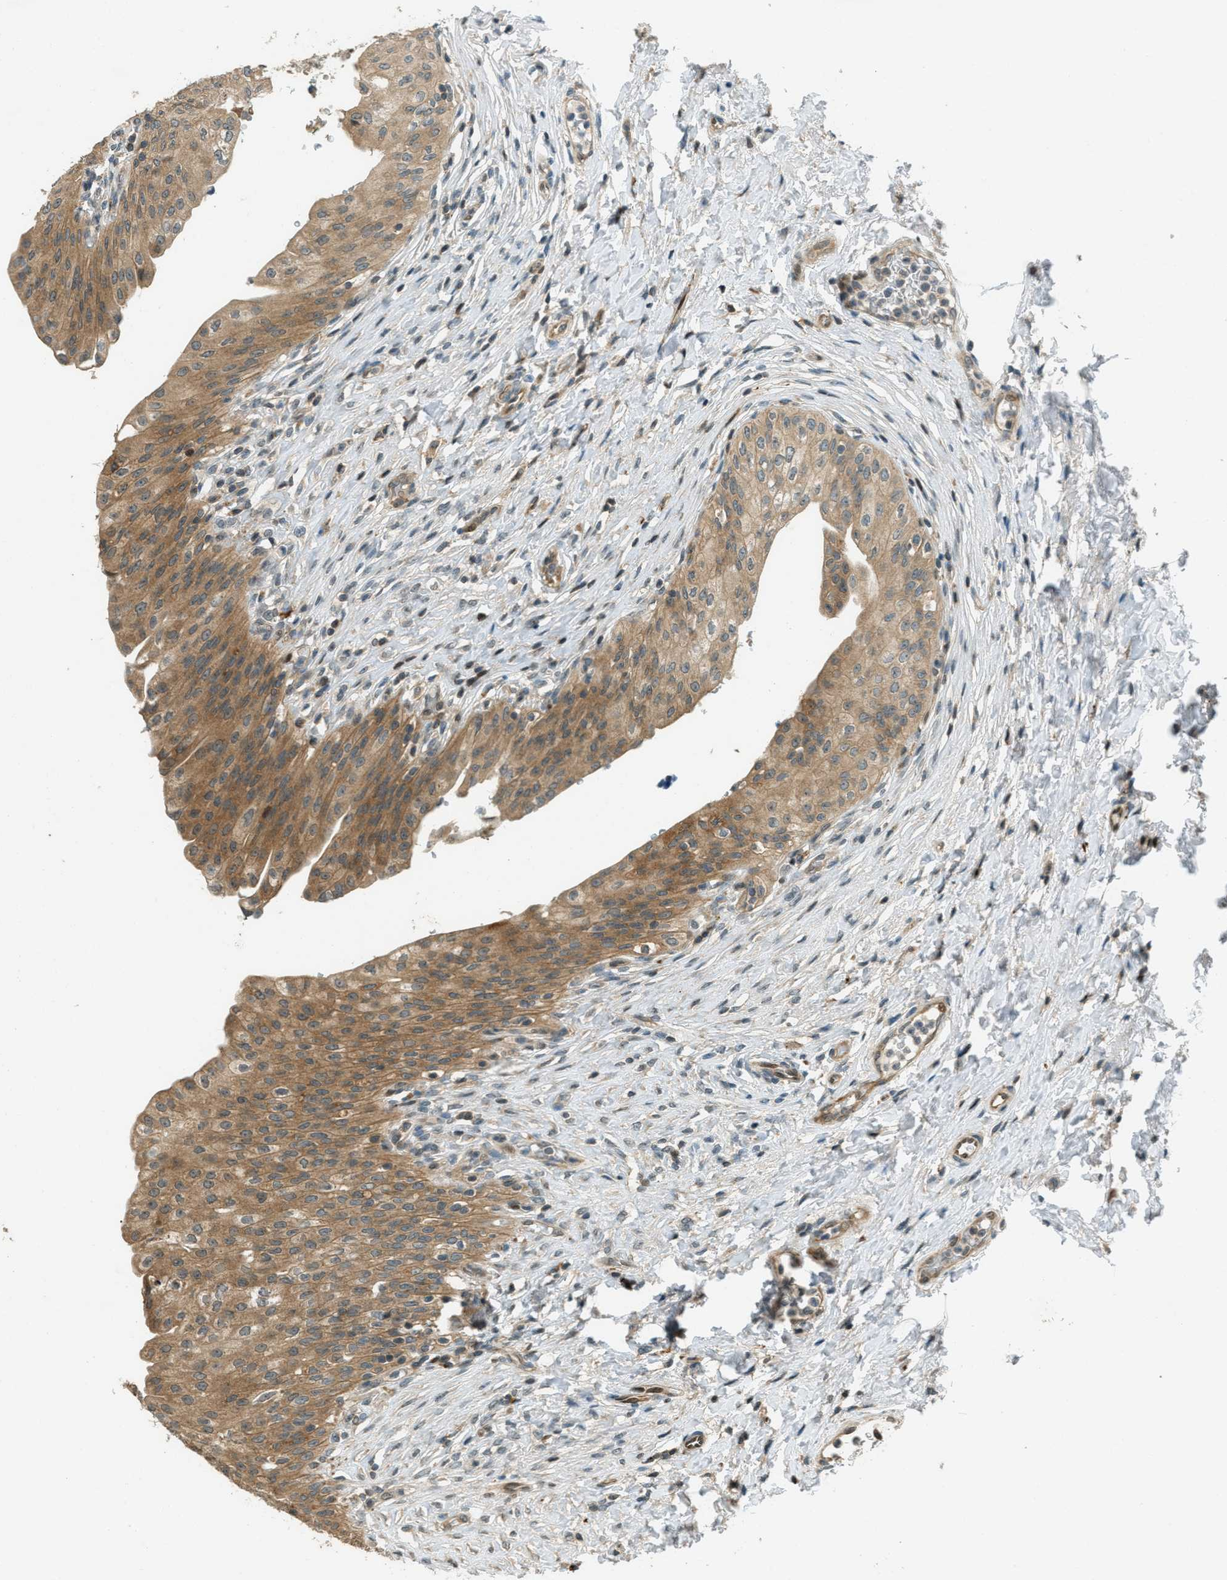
{"staining": {"intensity": "moderate", "quantity": ">75%", "location": "cytoplasmic/membranous"}, "tissue": "urinary bladder", "cell_type": "Urothelial cells", "image_type": "normal", "snomed": [{"axis": "morphology", "description": "Urothelial carcinoma, High grade"}, {"axis": "topography", "description": "Urinary bladder"}], "caption": "Immunohistochemistry staining of normal urinary bladder, which reveals medium levels of moderate cytoplasmic/membranous staining in about >75% of urothelial cells indicating moderate cytoplasmic/membranous protein positivity. The staining was performed using DAB (3,3'-diaminobenzidine) (brown) for protein detection and nuclei were counterstained in hematoxylin (blue).", "gene": "PTPN23", "patient": {"sex": "male", "age": 46}}